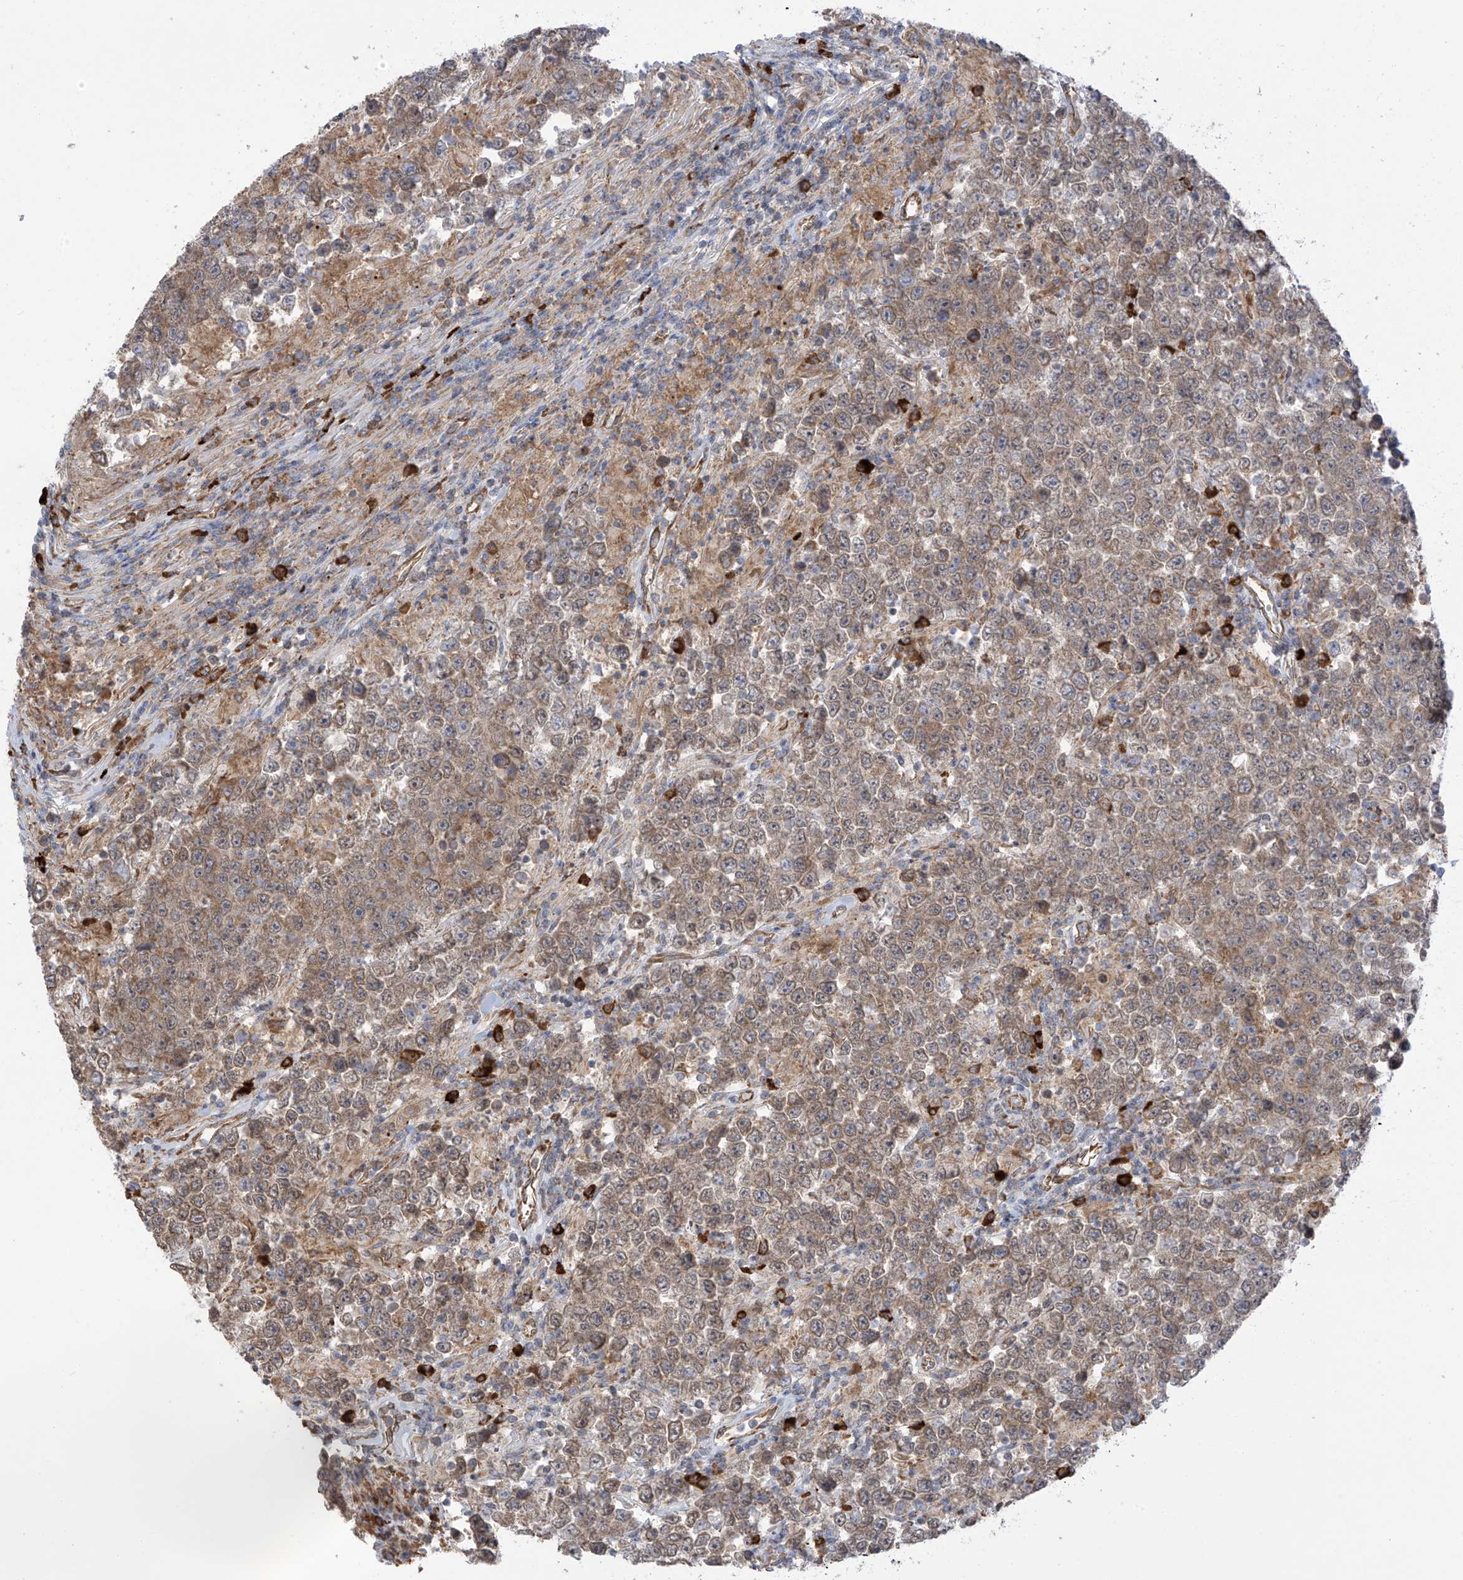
{"staining": {"intensity": "weak", "quantity": ">75%", "location": "cytoplasmic/membranous"}, "tissue": "testis cancer", "cell_type": "Tumor cells", "image_type": "cancer", "snomed": [{"axis": "morphology", "description": "Normal tissue, NOS"}, {"axis": "morphology", "description": "Urothelial carcinoma, High grade"}, {"axis": "morphology", "description": "Seminoma, NOS"}, {"axis": "morphology", "description": "Carcinoma, Embryonal, NOS"}, {"axis": "topography", "description": "Urinary bladder"}, {"axis": "topography", "description": "Testis"}], "caption": "Protein expression analysis of testis cancer (high-grade urothelial carcinoma) reveals weak cytoplasmic/membranous staining in about >75% of tumor cells. The staining was performed using DAB (3,3'-diaminobenzidine), with brown indicating positive protein expression. Nuclei are stained blue with hematoxylin.", "gene": "KIAA1522", "patient": {"sex": "male", "age": 41}}